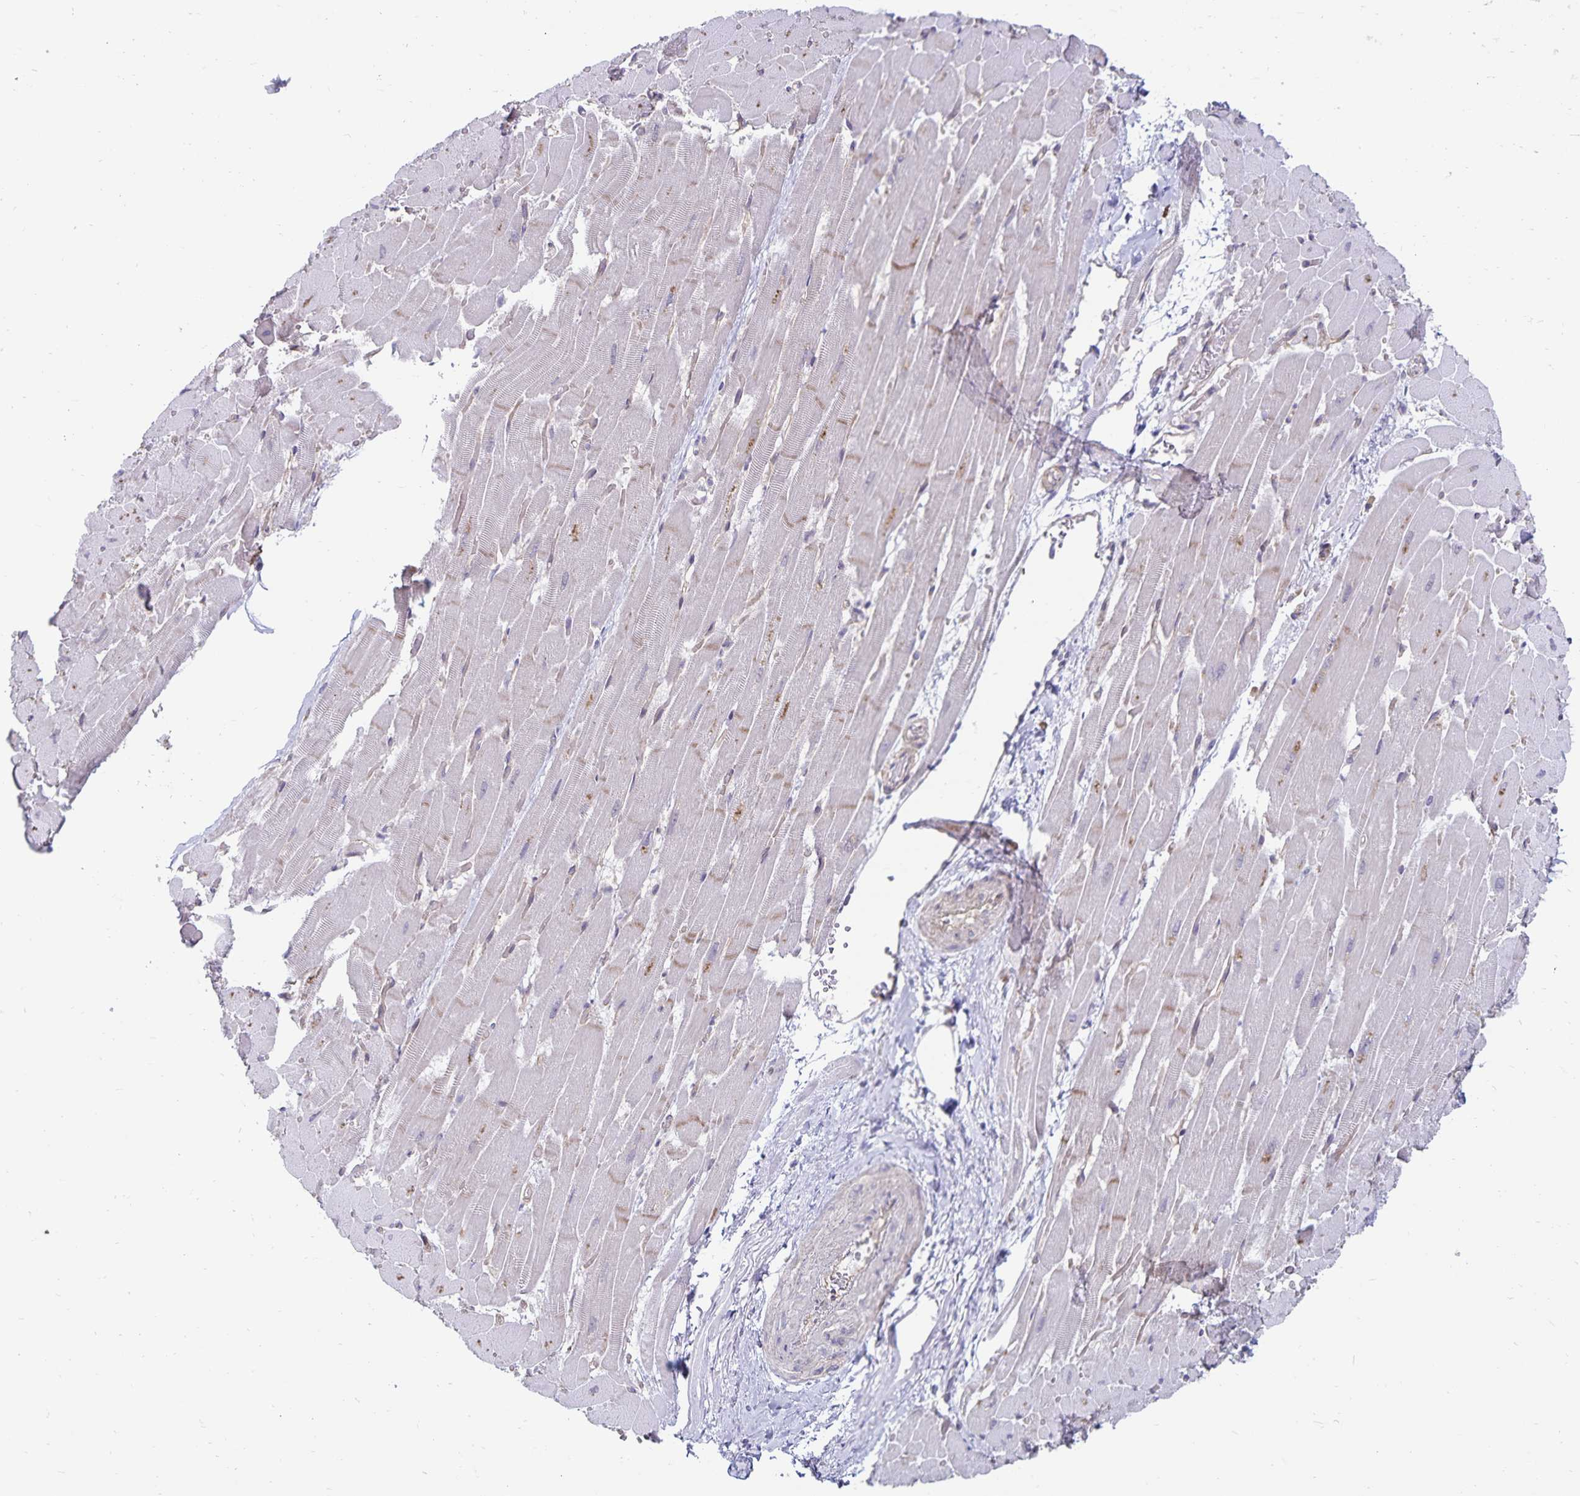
{"staining": {"intensity": "negative", "quantity": "none", "location": "none"}, "tissue": "heart muscle", "cell_type": "Cardiomyocytes", "image_type": "normal", "snomed": [{"axis": "morphology", "description": "Normal tissue, NOS"}, {"axis": "topography", "description": "Heart"}], "caption": "Cardiomyocytes show no significant positivity in unremarkable heart muscle.", "gene": "CDKN2B", "patient": {"sex": "male", "age": 37}}